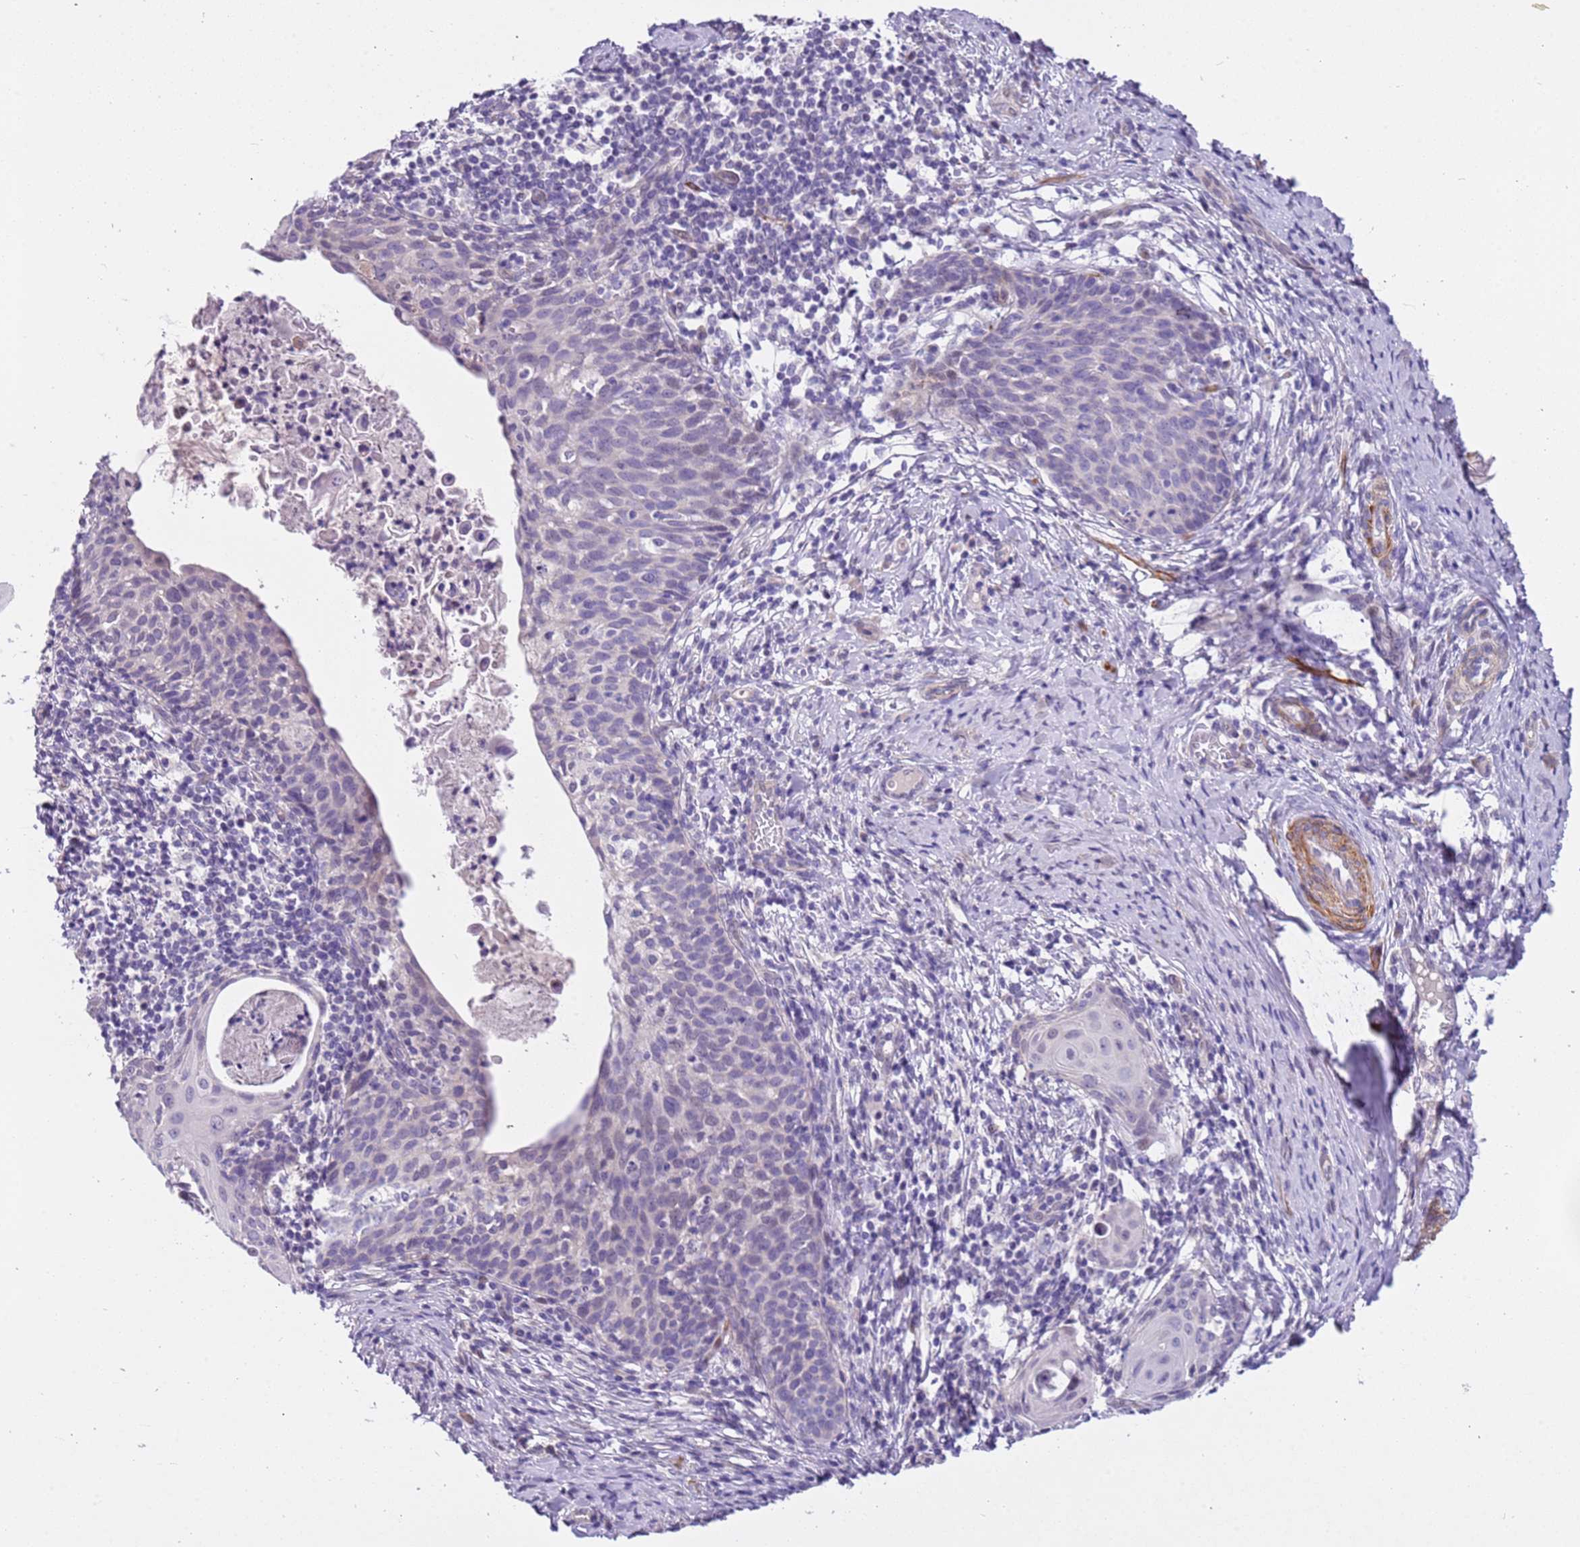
{"staining": {"intensity": "negative", "quantity": "none", "location": "none"}, "tissue": "cervical cancer", "cell_type": "Tumor cells", "image_type": "cancer", "snomed": [{"axis": "morphology", "description": "Squamous cell carcinoma, NOS"}, {"axis": "topography", "description": "Cervix"}], "caption": "Immunohistochemical staining of human squamous cell carcinoma (cervical) exhibits no significant expression in tumor cells.", "gene": "PLEKHH1", "patient": {"sex": "female", "age": 52}}